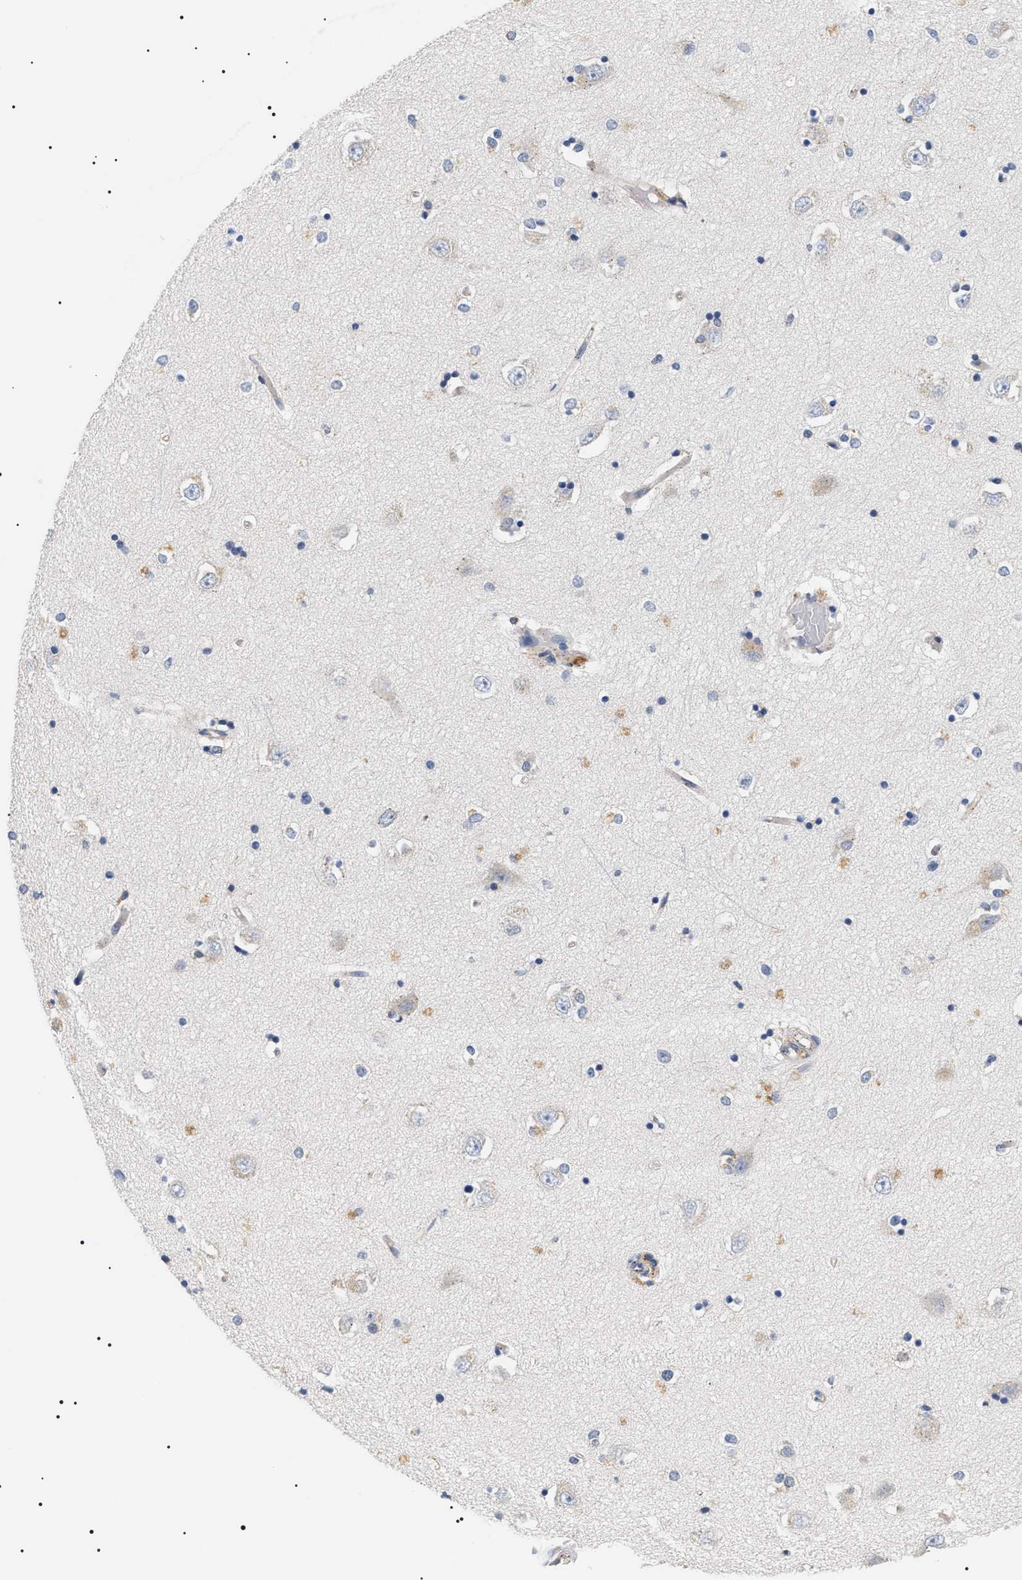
{"staining": {"intensity": "negative", "quantity": "none", "location": "none"}, "tissue": "hippocampus", "cell_type": "Glial cells", "image_type": "normal", "snomed": [{"axis": "morphology", "description": "Normal tissue, NOS"}, {"axis": "topography", "description": "Hippocampus"}], "caption": "The photomicrograph reveals no staining of glial cells in benign hippocampus. (DAB IHC with hematoxylin counter stain).", "gene": "HSD17B11", "patient": {"sex": "male", "age": 45}}